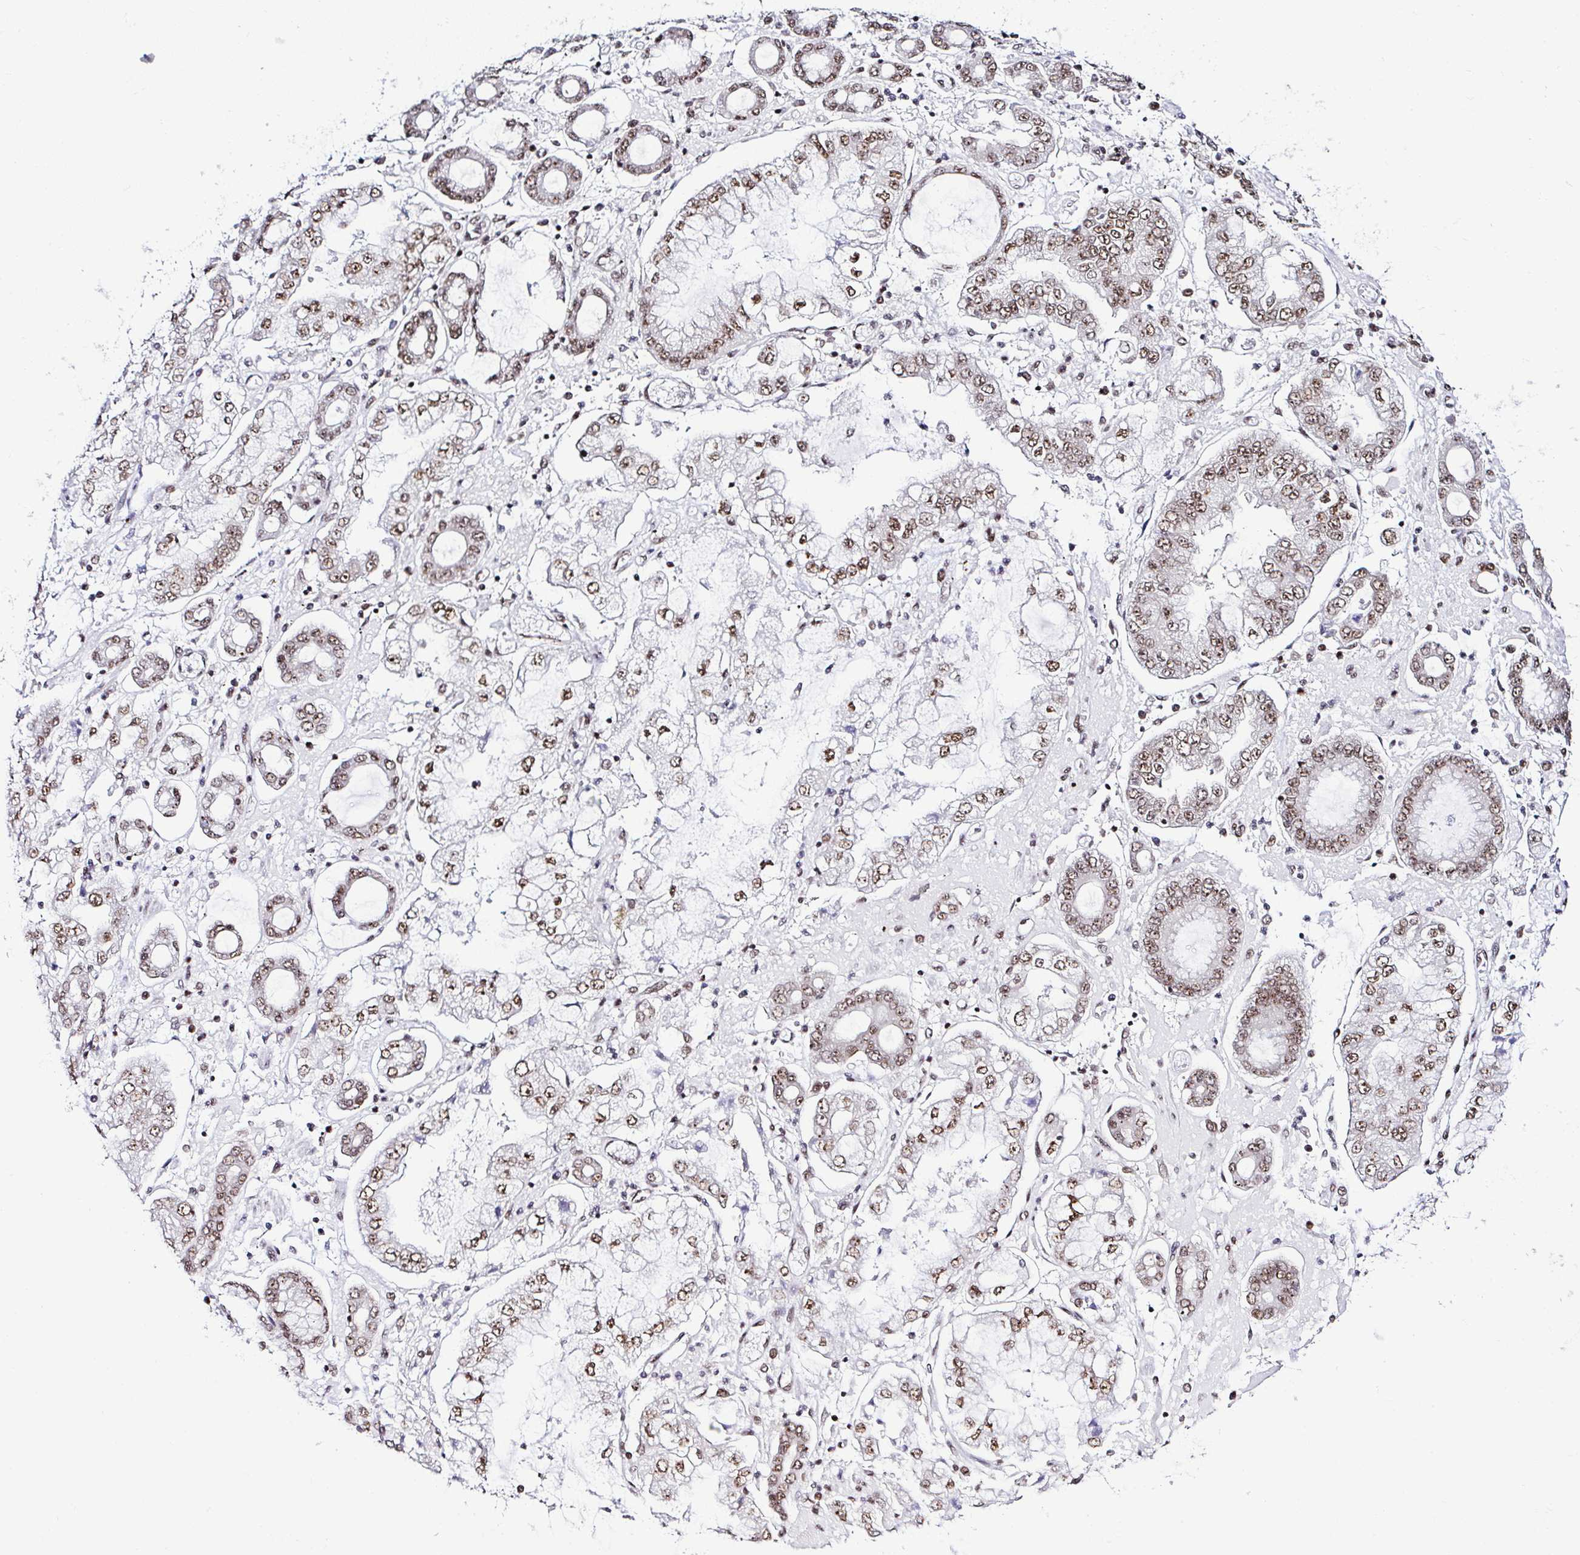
{"staining": {"intensity": "moderate", "quantity": ">75%", "location": "nuclear"}, "tissue": "stomach cancer", "cell_type": "Tumor cells", "image_type": "cancer", "snomed": [{"axis": "morphology", "description": "Adenocarcinoma, NOS"}, {"axis": "topography", "description": "Stomach"}], "caption": "This is a micrograph of immunohistochemistry staining of stomach adenocarcinoma, which shows moderate expression in the nuclear of tumor cells.", "gene": "PTPN2", "patient": {"sex": "male", "age": 76}}